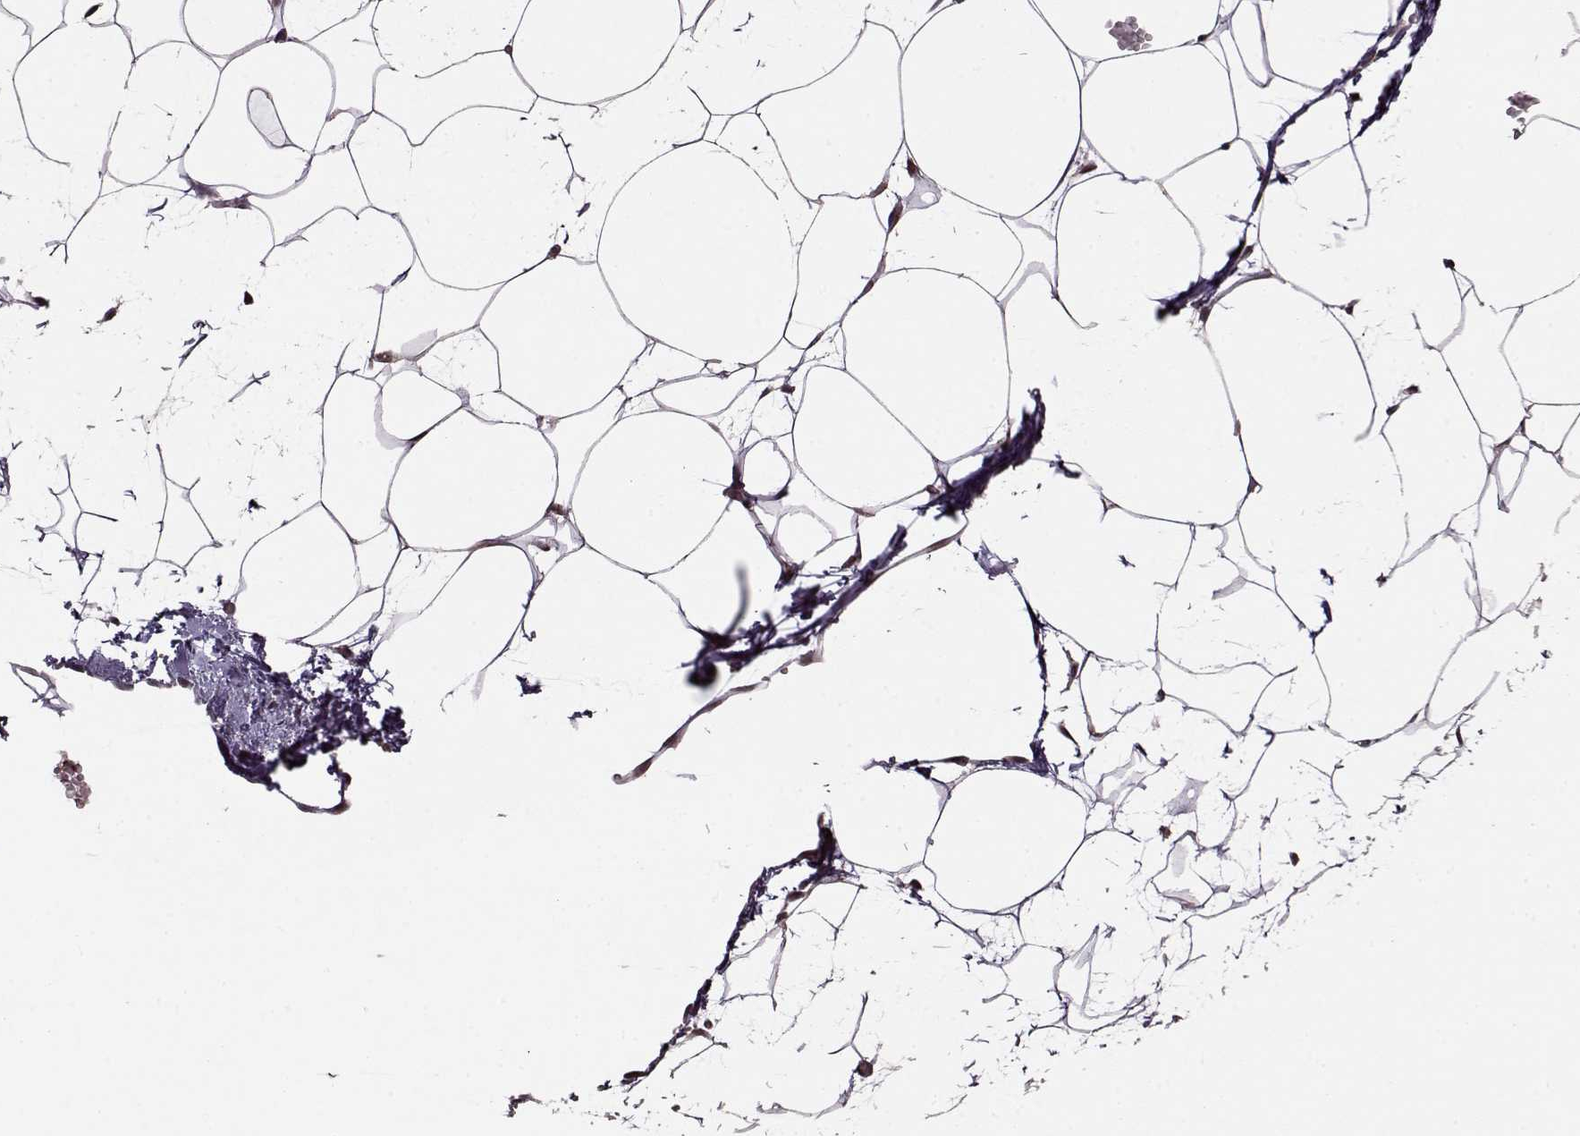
{"staining": {"intensity": "moderate", "quantity": ">75%", "location": "nuclear"}, "tissue": "adipose tissue", "cell_type": "Adipocytes", "image_type": "normal", "snomed": [{"axis": "morphology", "description": "Normal tissue, NOS"}, {"axis": "topography", "description": "Adipose tissue"}], "caption": "DAB (3,3'-diaminobenzidine) immunohistochemical staining of normal adipose tissue displays moderate nuclear protein positivity in approximately >75% of adipocytes. The protein is shown in brown color, while the nuclei are stained blue.", "gene": "PSMA7", "patient": {"sex": "male", "age": 57}}